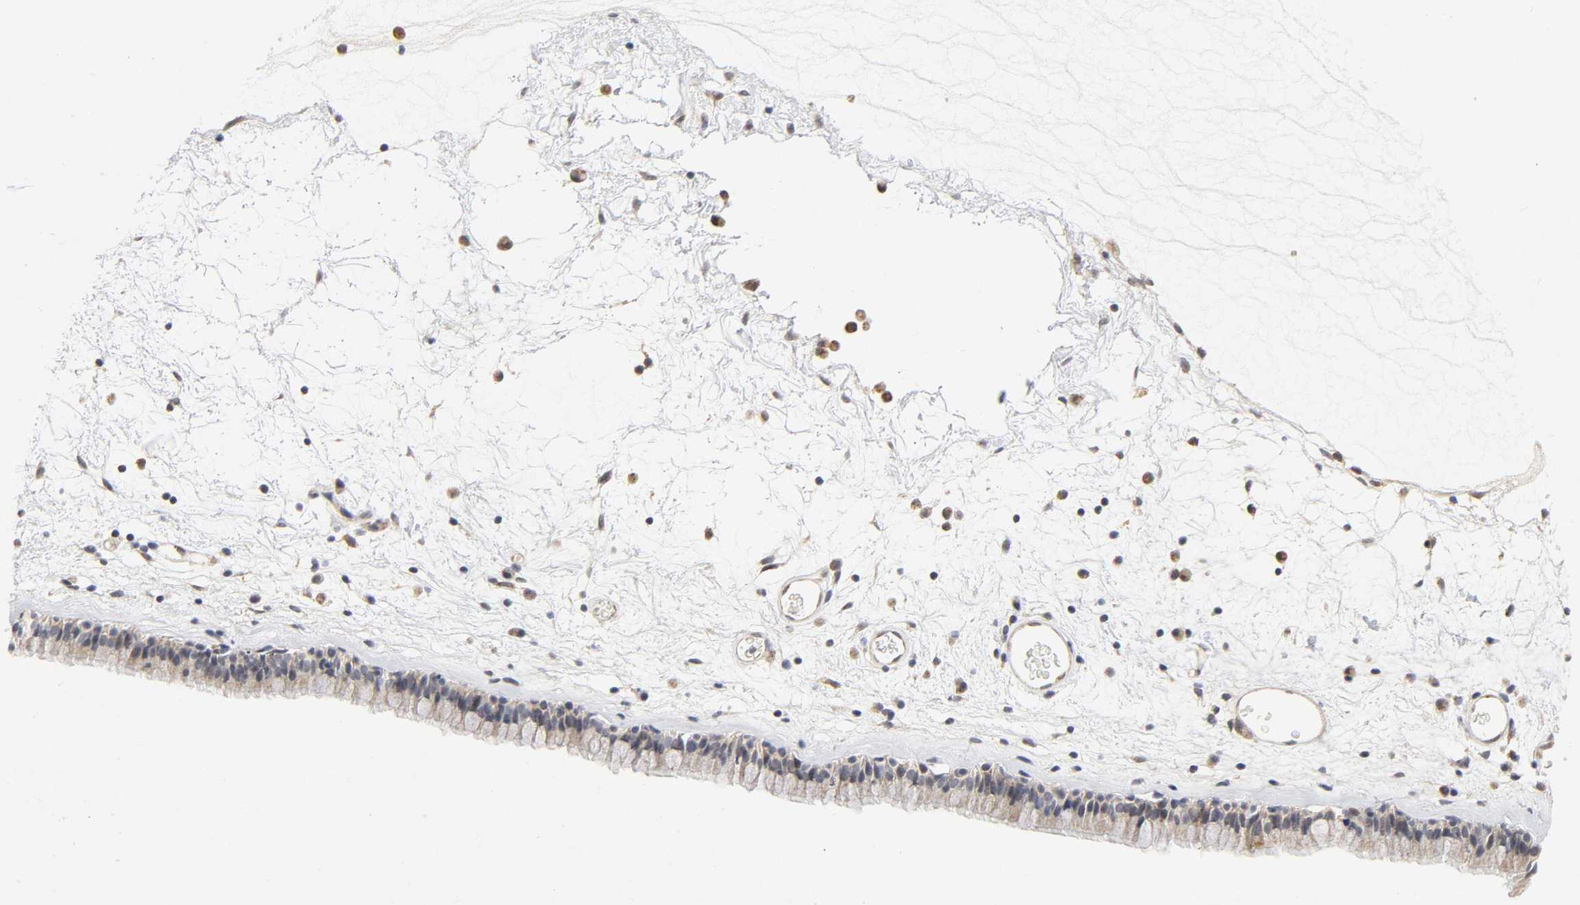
{"staining": {"intensity": "negative", "quantity": "none", "location": "none"}, "tissue": "nasopharynx", "cell_type": "Respiratory epithelial cells", "image_type": "normal", "snomed": [{"axis": "morphology", "description": "Normal tissue, NOS"}, {"axis": "morphology", "description": "Inflammation, NOS"}, {"axis": "topography", "description": "Nasopharynx"}], "caption": "Immunohistochemistry of benign human nasopharynx displays no expression in respiratory epithelial cells.", "gene": "NRP1", "patient": {"sex": "male", "age": 48}}